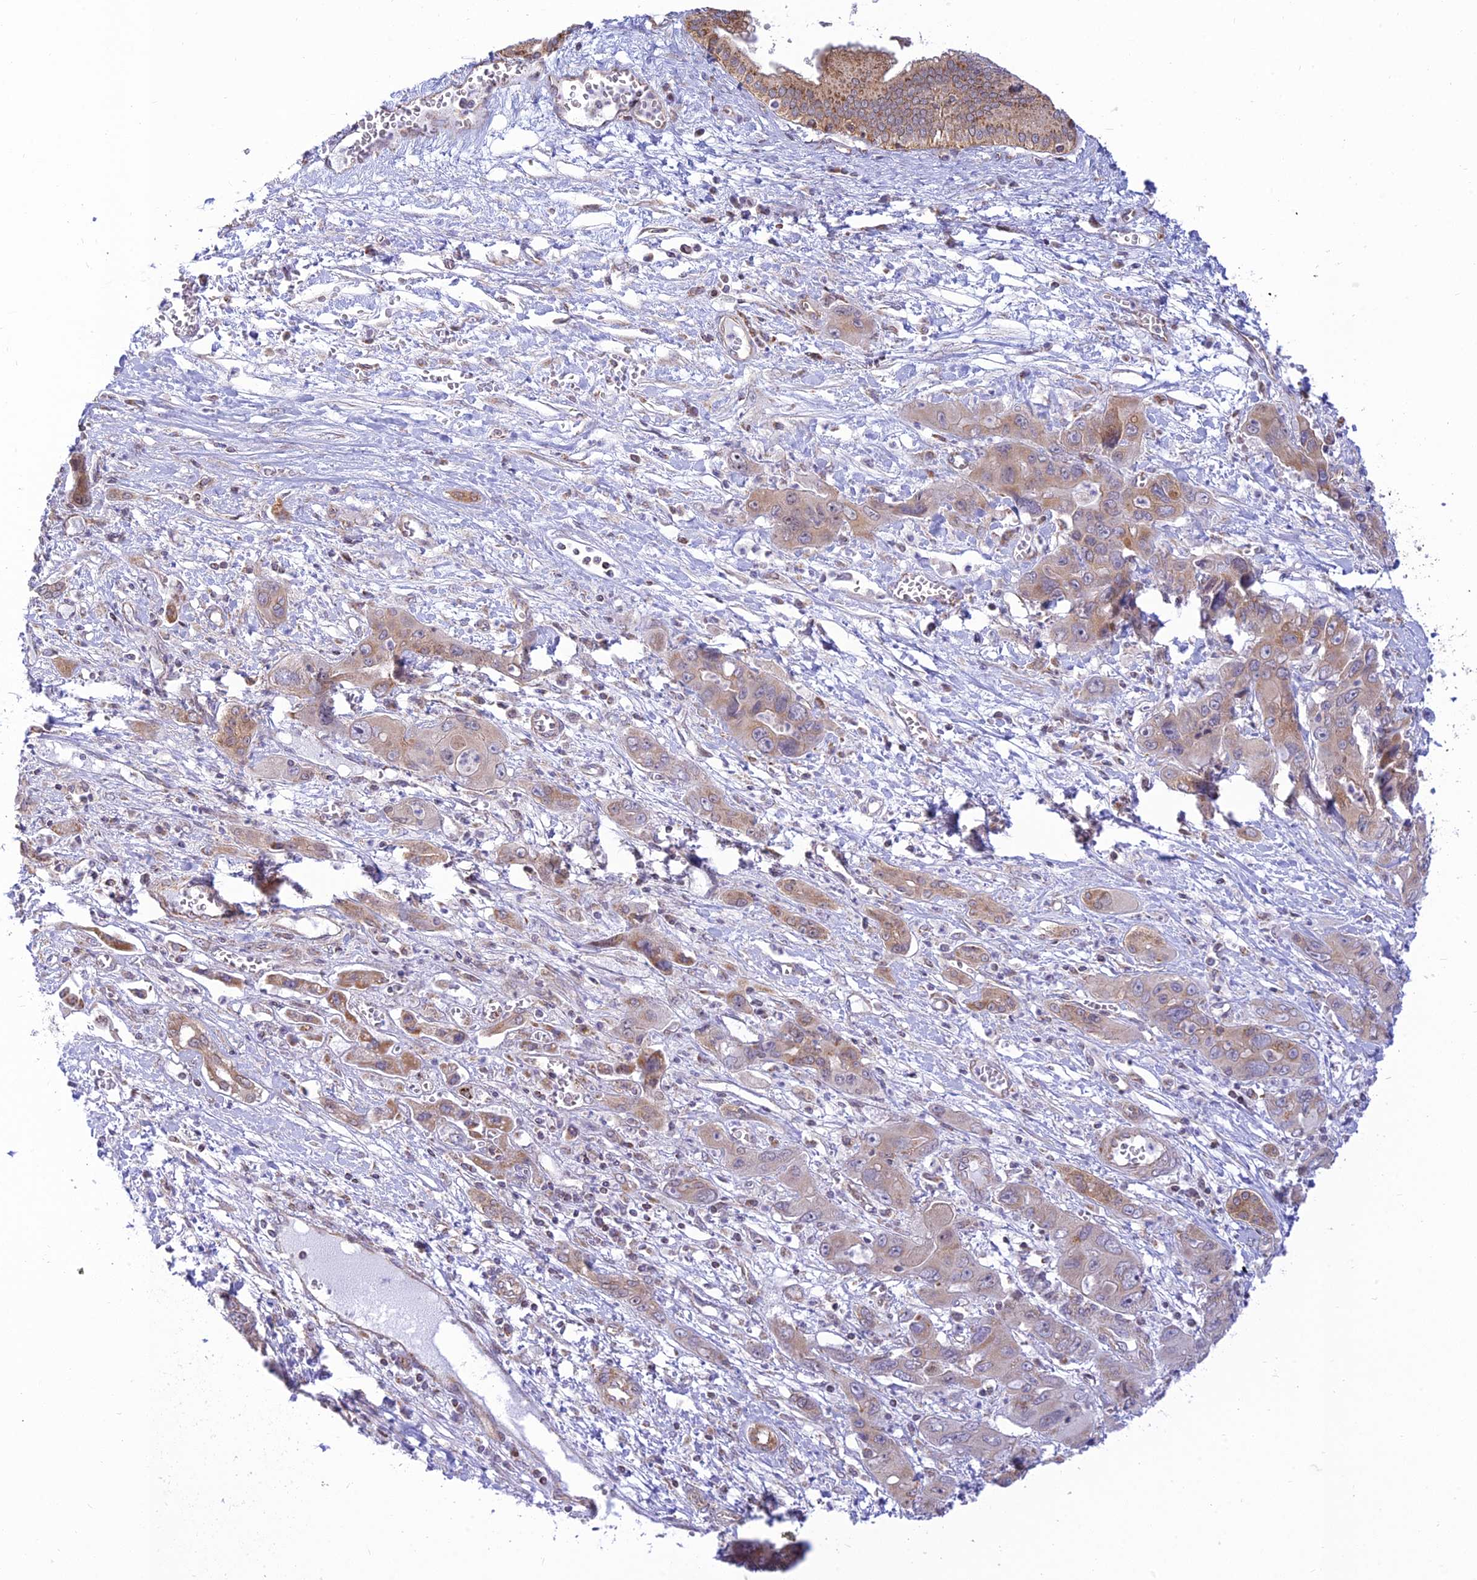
{"staining": {"intensity": "weak", "quantity": ">75%", "location": "cytoplasmic/membranous"}, "tissue": "liver cancer", "cell_type": "Tumor cells", "image_type": "cancer", "snomed": [{"axis": "morphology", "description": "Cholangiocarcinoma"}, {"axis": "topography", "description": "Liver"}], "caption": "Weak cytoplasmic/membranous positivity is appreciated in approximately >75% of tumor cells in liver cancer.", "gene": "HOOK2", "patient": {"sex": "male", "age": 67}}